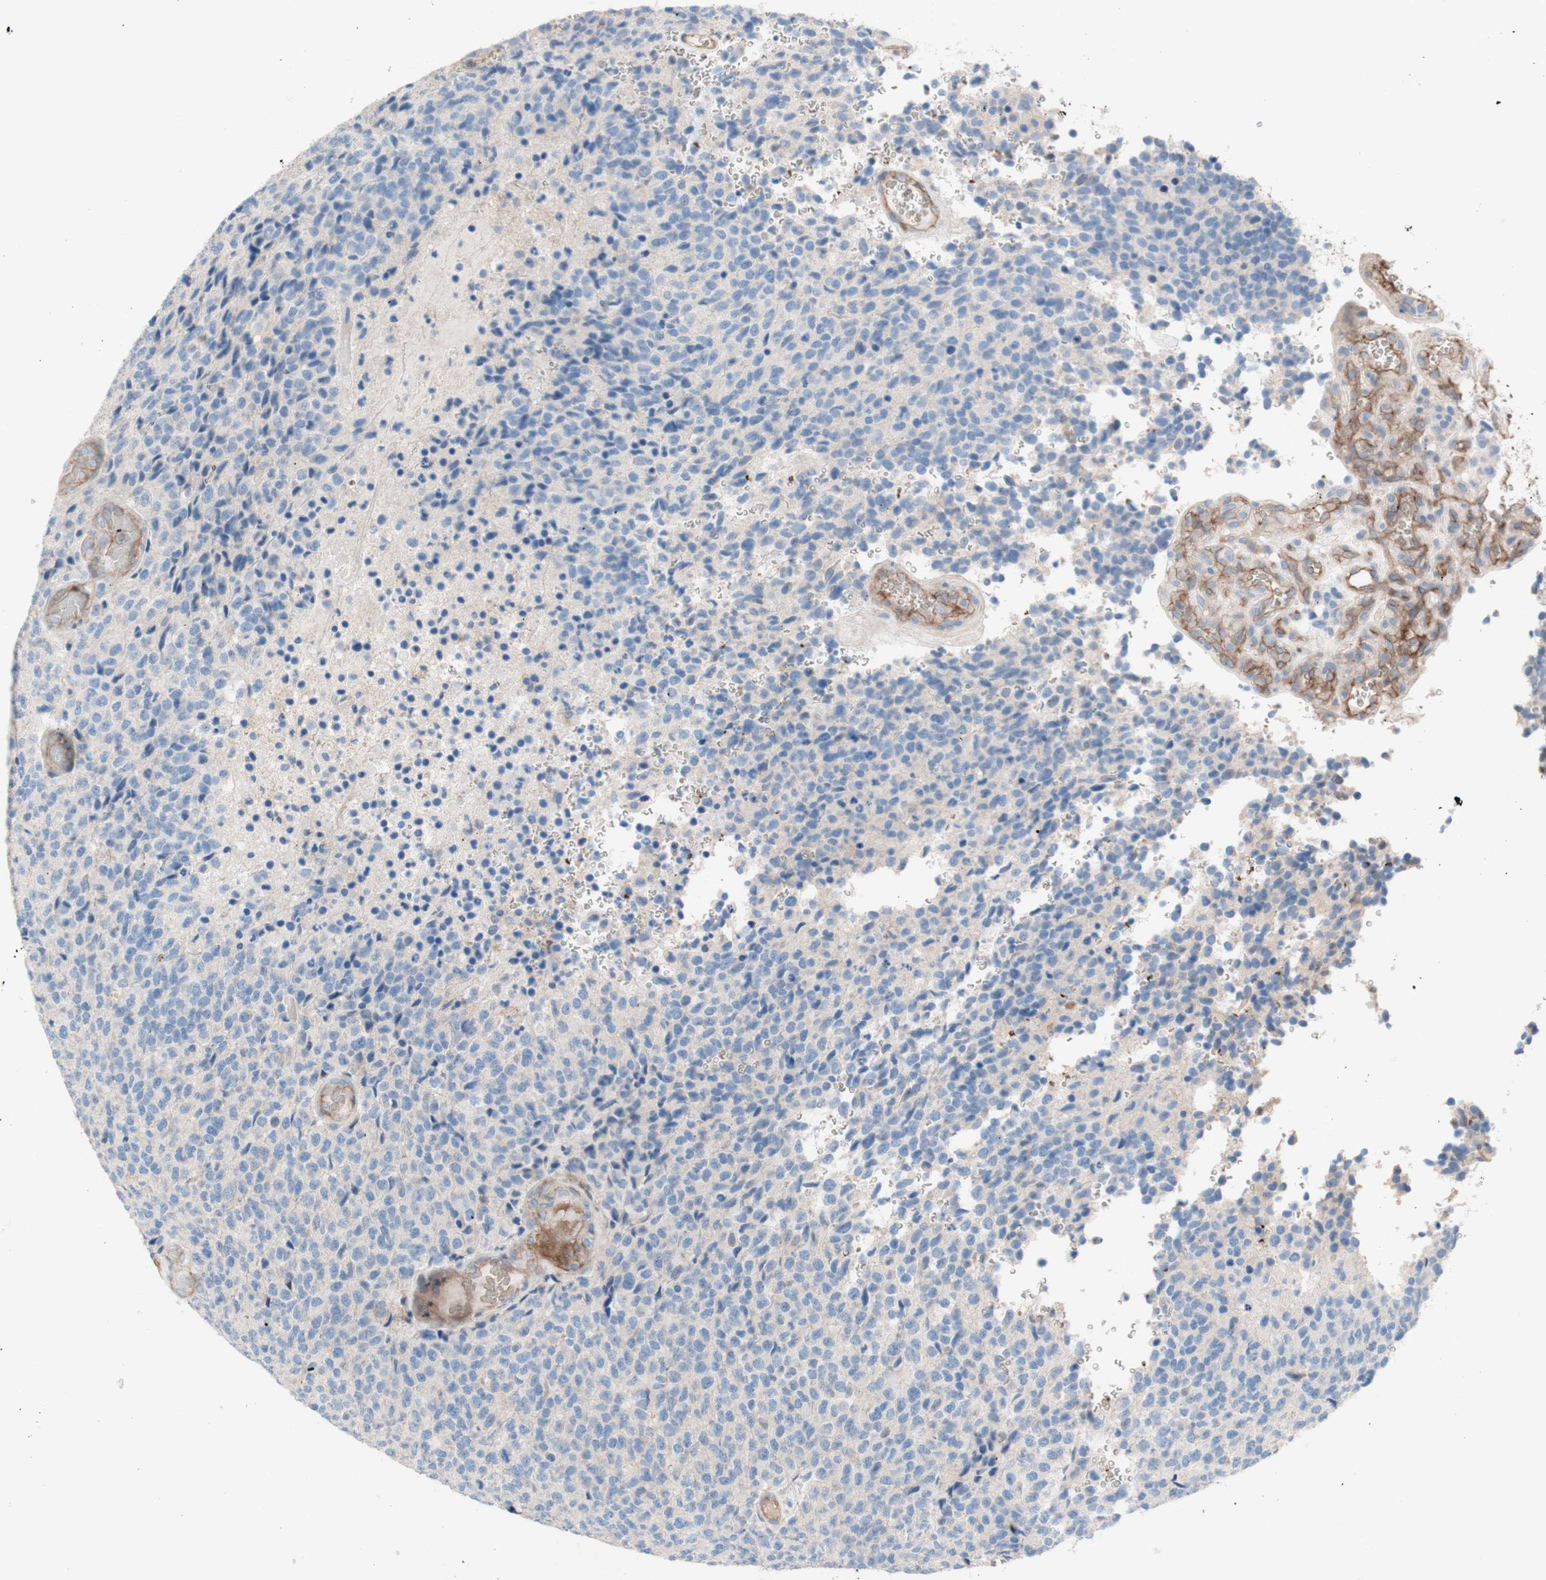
{"staining": {"intensity": "negative", "quantity": "none", "location": "none"}, "tissue": "glioma", "cell_type": "Tumor cells", "image_type": "cancer", "snomed": [{"axis": "morphology", "description": "Glioma, malignant, High grade"}, {"axis": "topography", "description": "pancreas cauda"}], "caption": "Tumor cells are negative for protein expression in human glioma.", "gene": "CD46", "patient": {"sex": "male", "age": 60}}